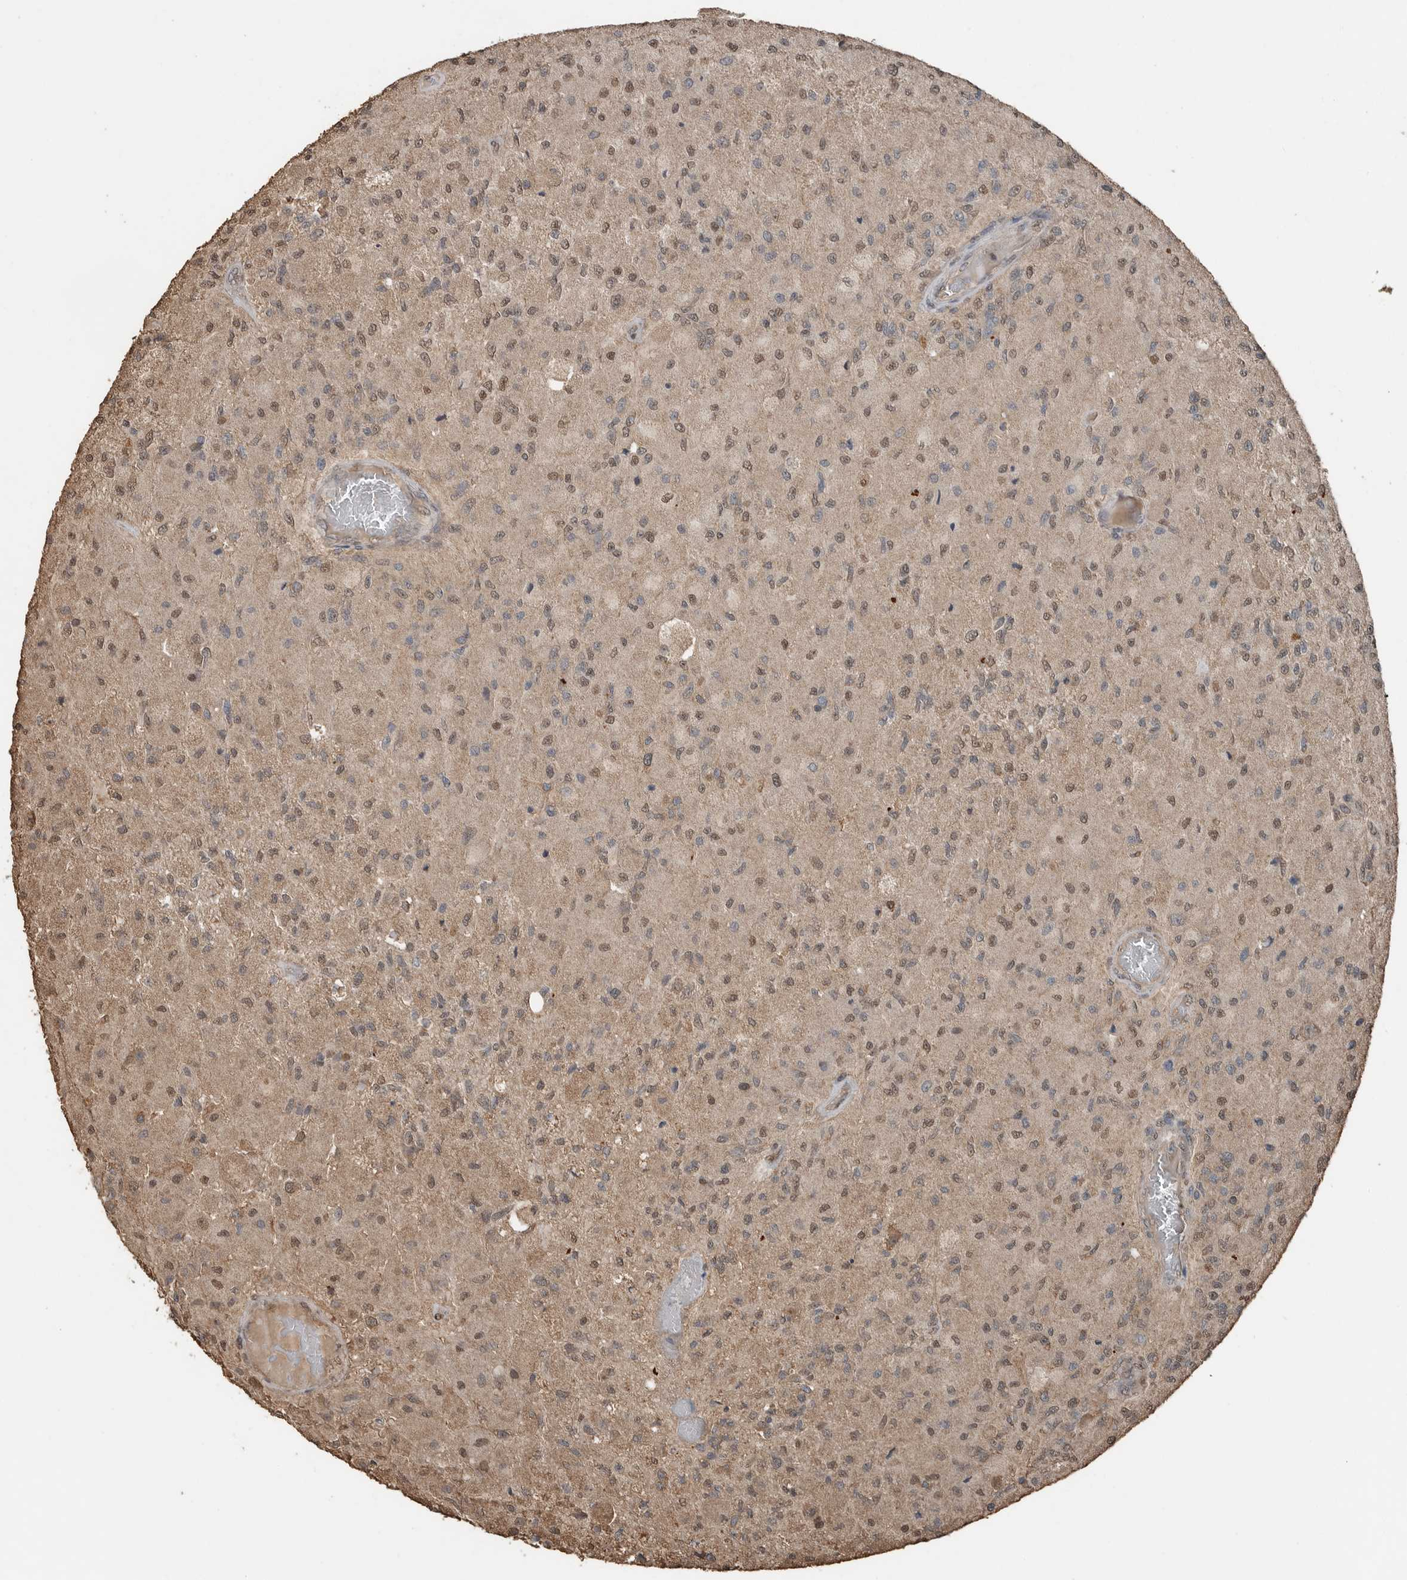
{"staining": {"intensity": "moderate", "quantity": ">75%", "location": "nuclear"}, "tissue": "glioma", "cell_type": "Tumor cells", "image_type": "cancer", "snomed": [{"axis": "morphology", "description": "Normal tissue, NOS"}, {"axis": "morphology", "description": "Glioma, malignant, High grade"}, {"axis": "topography", "description": "Cerebral cortex"}], "caption": "Tumor cells demonstrate medium levels of moderate nuclear staining in about >75% of cells in malignant glioma (high-grade). Nuclei are stained in blue.", "gene": "BLZF1", "patient": {"sex": "male", "age": 77}}